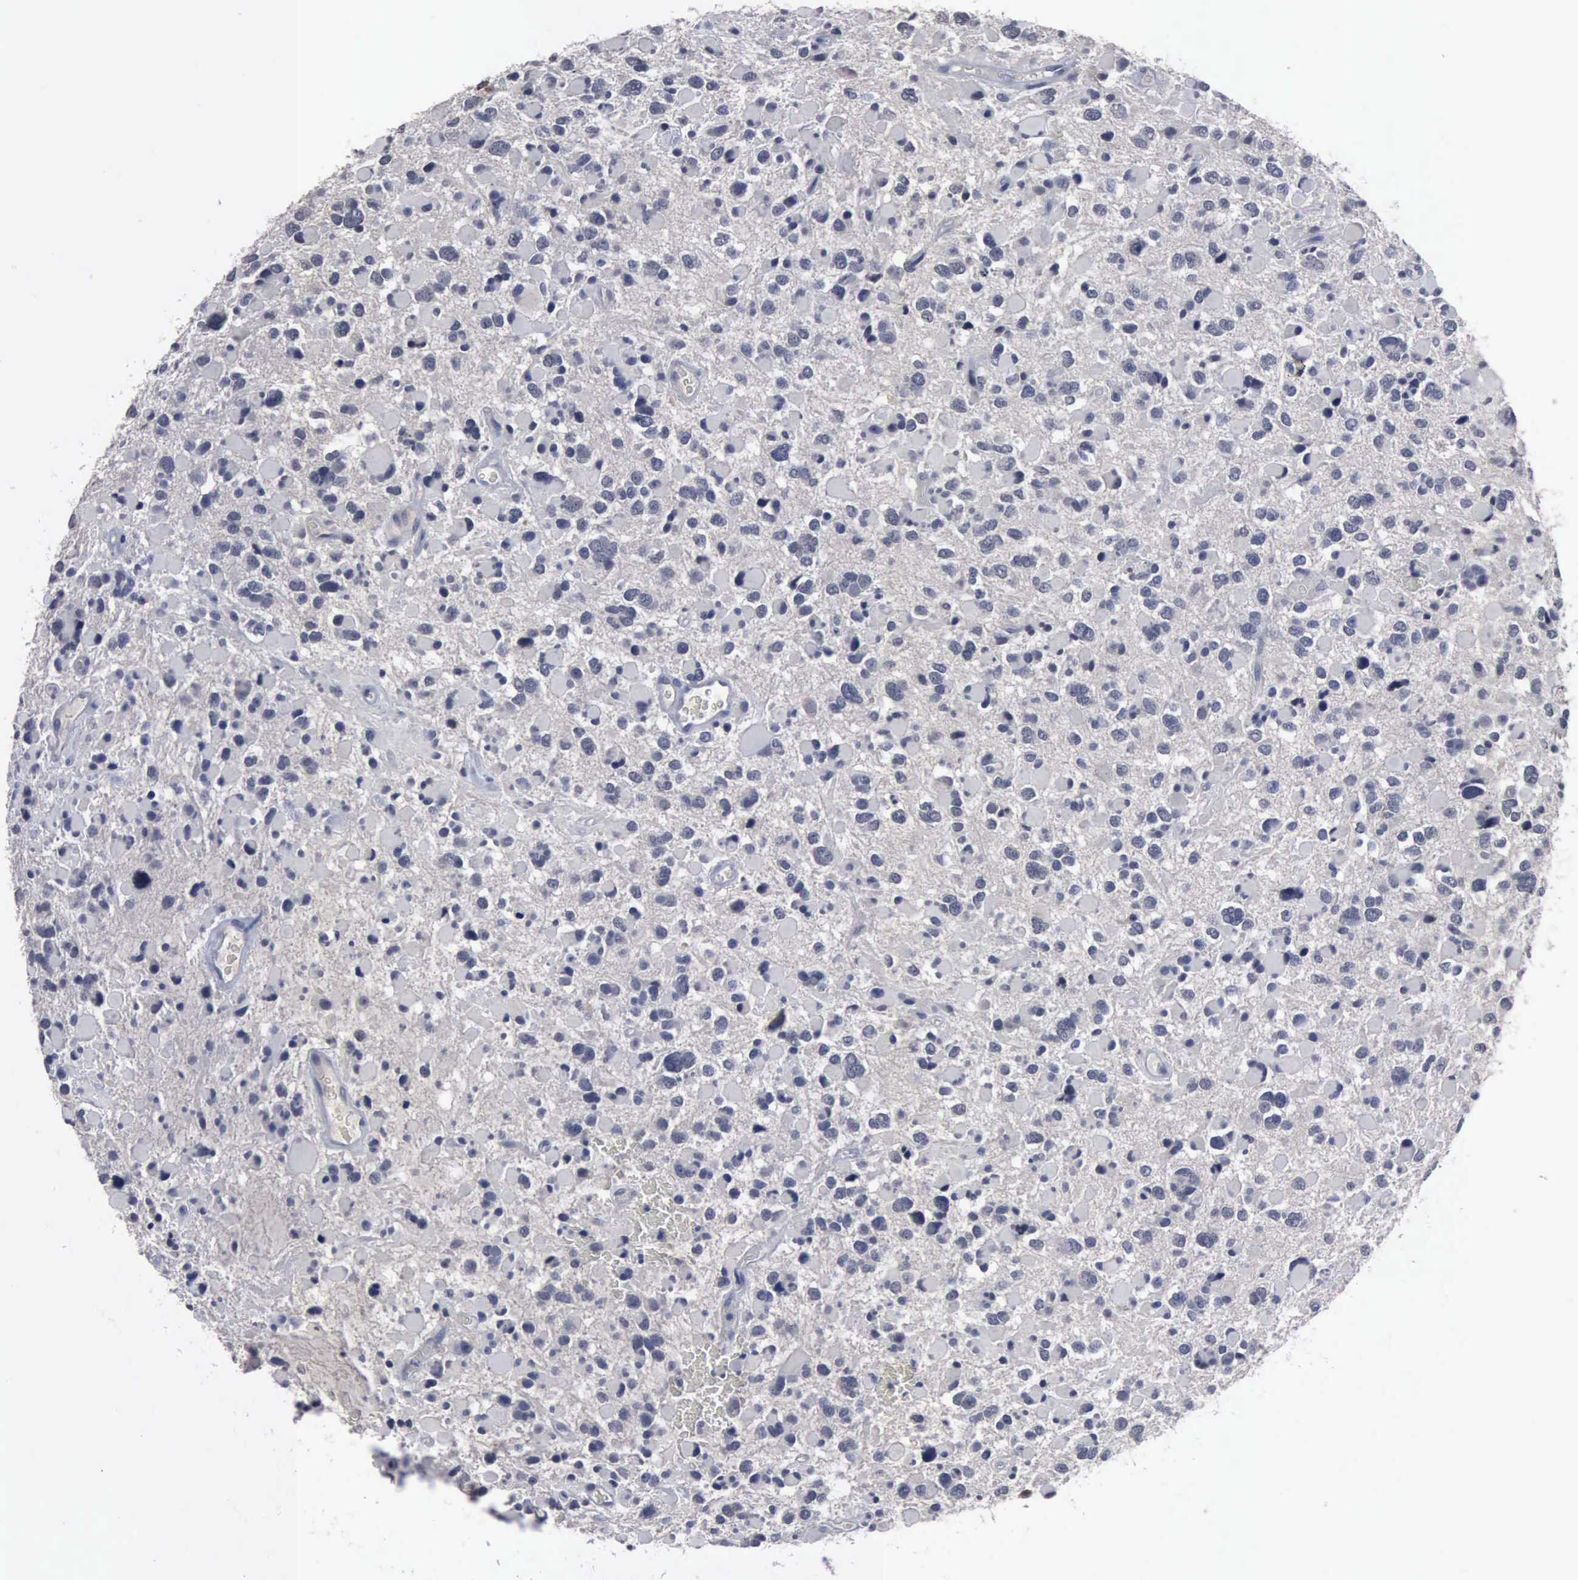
{"staining": {"intensity": "negative", "quantity": "none", "location": "none"}, "tissue": "glioma", "cell_type": "Tumor cells", "image_type": "cancer", "snomed": [{"axis": "morphology", "description": "Glioma, malignant, High grade"}, {"axis": "topography", "description": "Brain"}], "caption": "Immunohistochemistry (IHC) of glioma demonstrates no staining in tumor cells.", "gene": "MYO18B", "patient": {"sex": "female", "age": 37}}